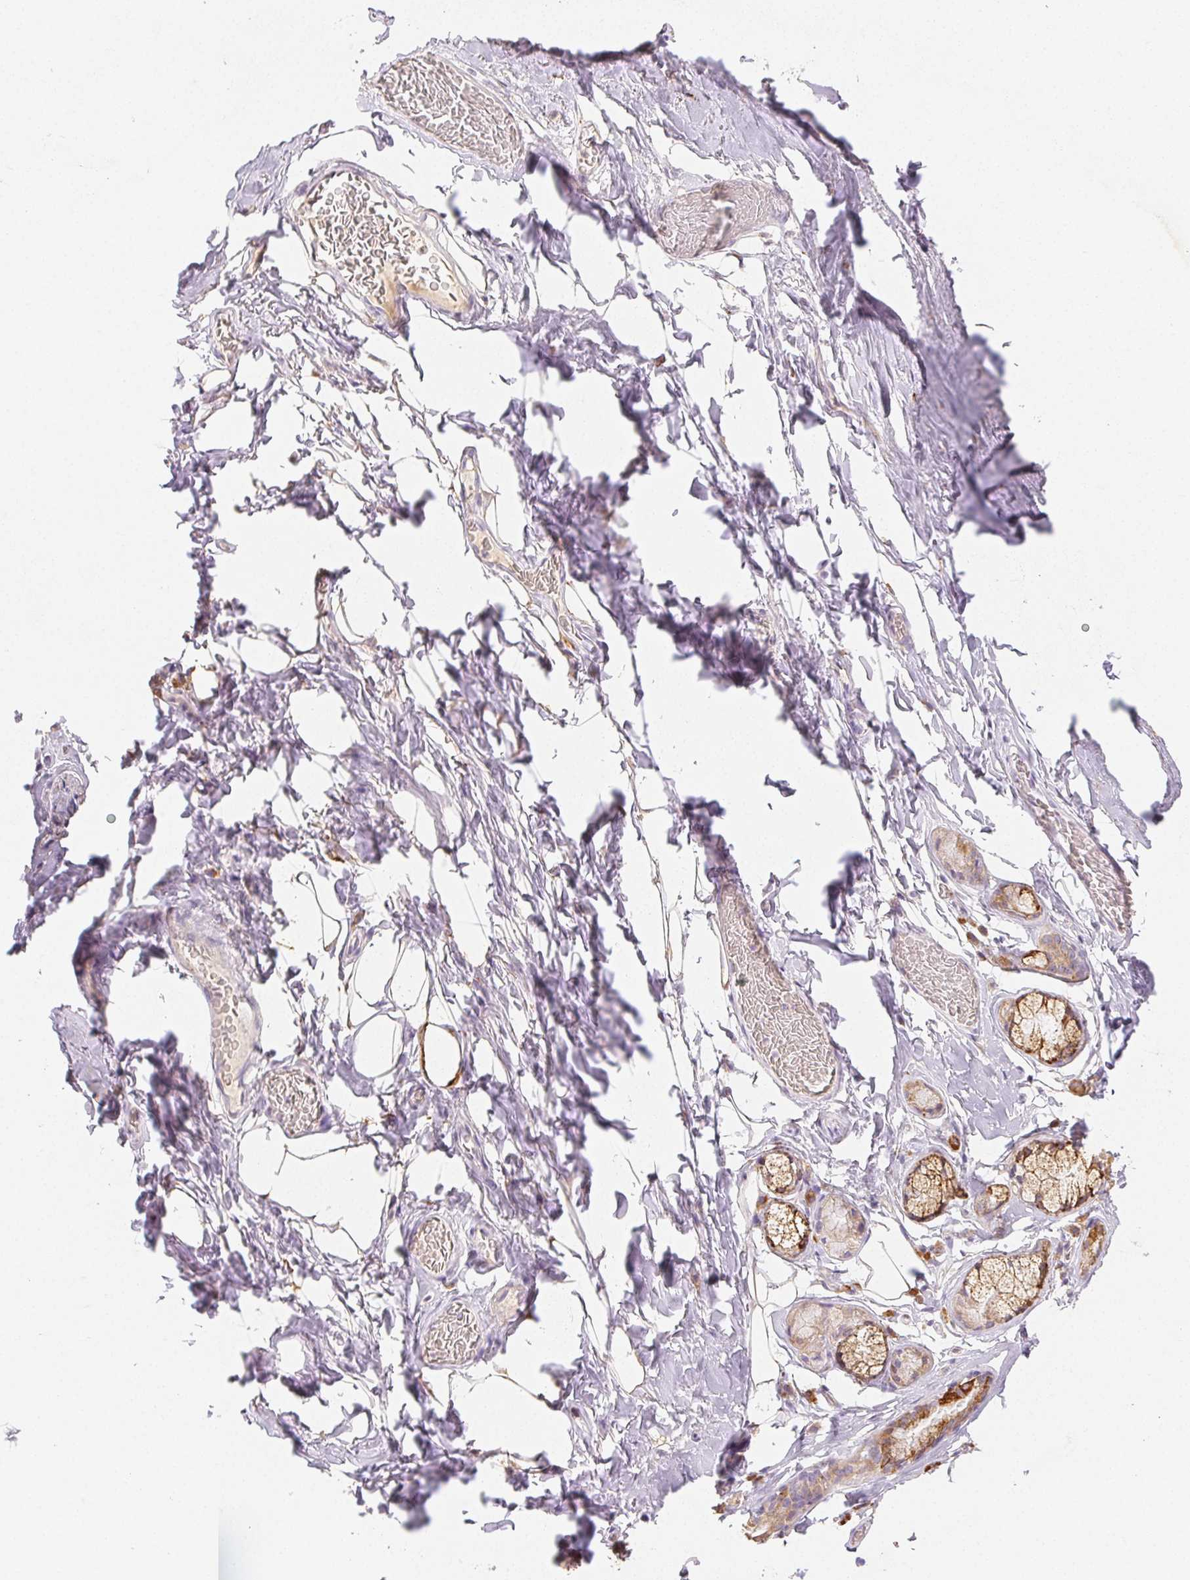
{"staining": {"intensity": "negative", "quantity": "none", "location": "none"}, "tissue": "adipose tissue", "cell_type": "Adipocytes", "image_type": "normal", "snomed": [{"axis": "morphology", "description": "Normal tissue, NOS"}, {"axis": "topography", "description": "Cartilage tissue"}, {"axis": "topography", "description": "Bronchus"}, {"axis": "topography", "description": "Peripheral nerve tissue"}], "caption": "Histopathology image shows no significant protein staining in adipocytes of benign adipose tissue.", "gene": "ACVR1B", "patient": {"sex": "male", "age": 67}}